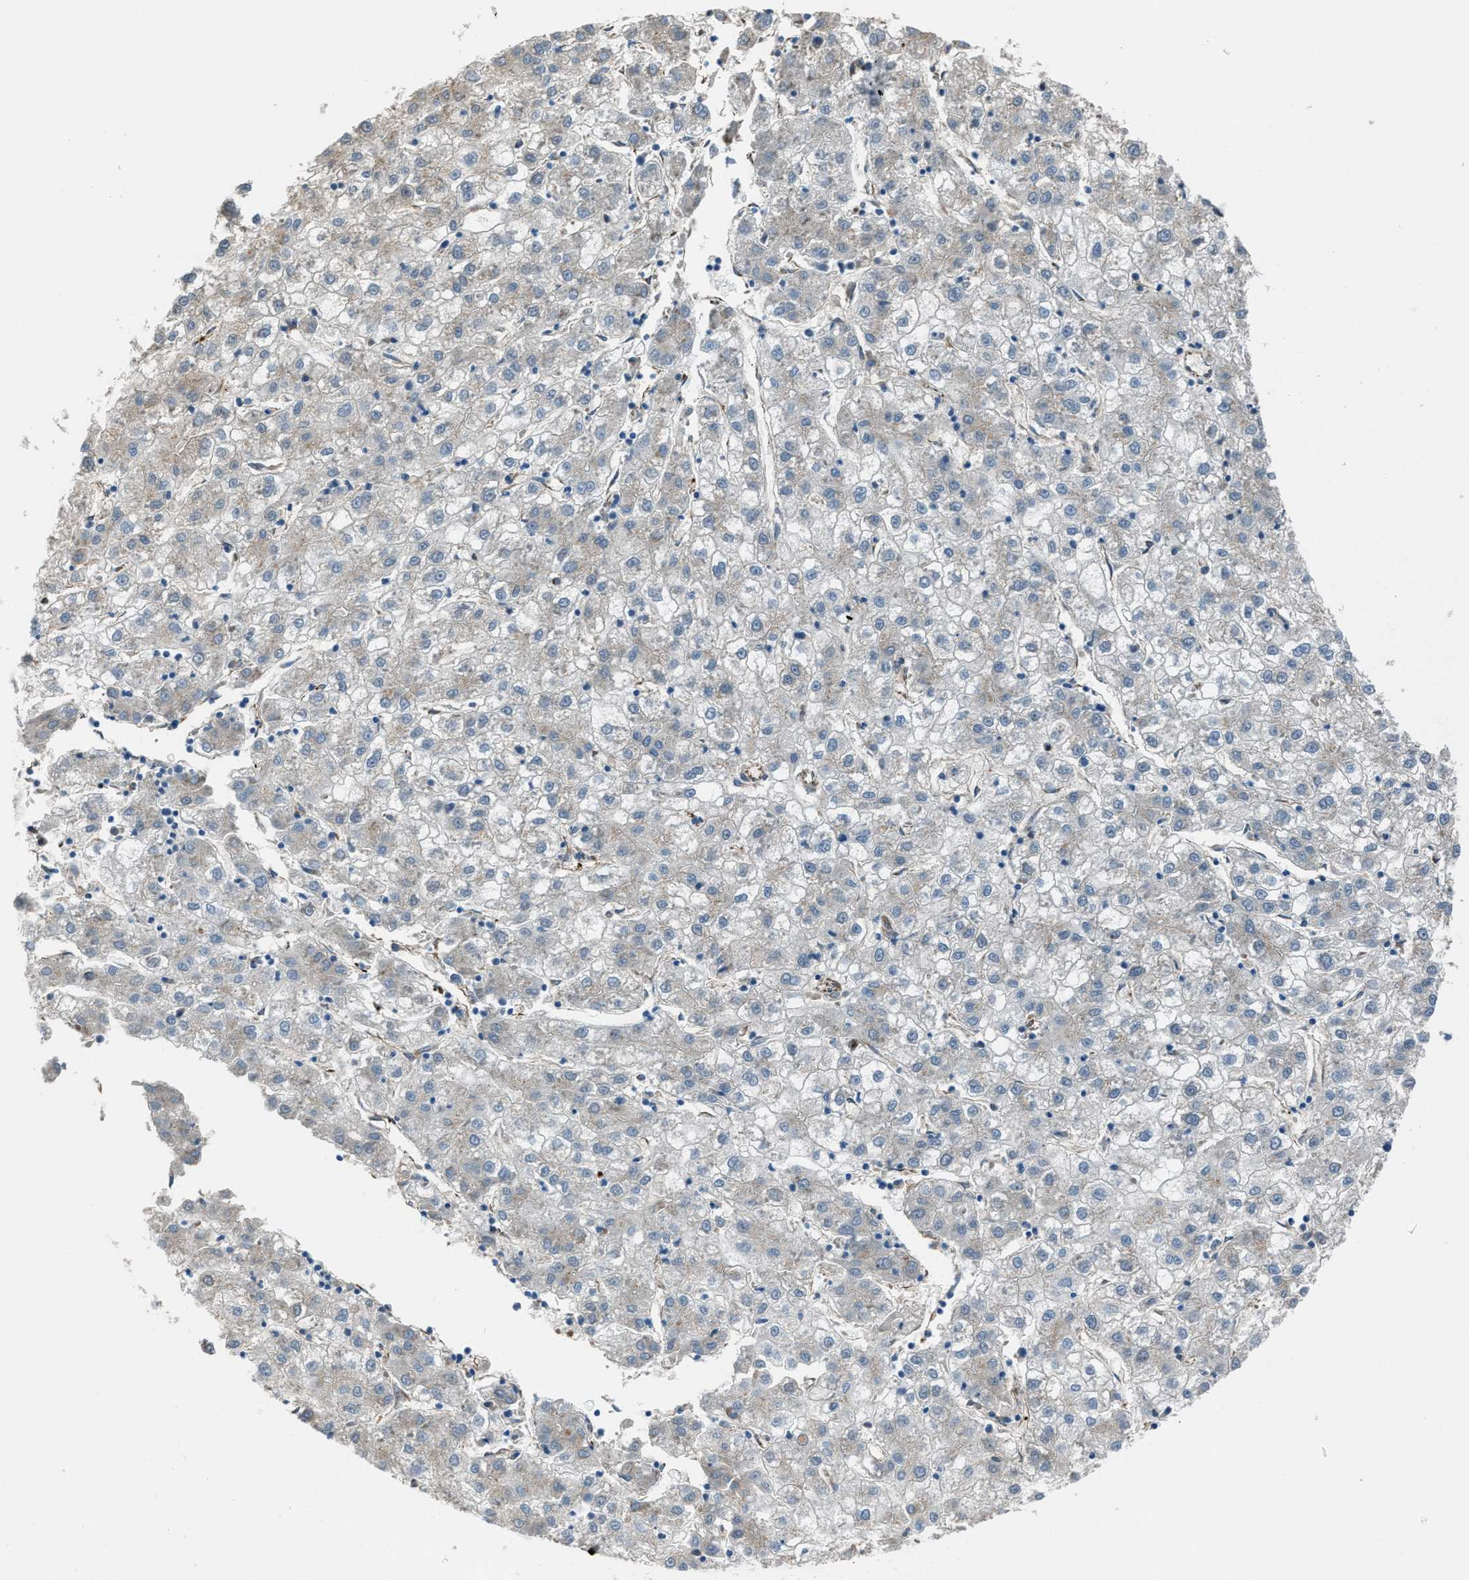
{"staining": {"intensity": "negative", "quantity": "none", "location": "none"}, "tissue": "liver cancer", "cell_type": "Tumor cells", "image_type": "cancer", "snomed": [{"axis": "morphology", "description": "Carcinoma, Hepatocellular, NOS"}, {"axis": "topography", "description": "Liver"}], "caption": "This is an immunohistochemistry photomicrograph of human liver hepatocellular carcinoma. There is no staining in tumor cells.", "gene": "TRPC1", "patient": {"sex": "male", "age": 72}}